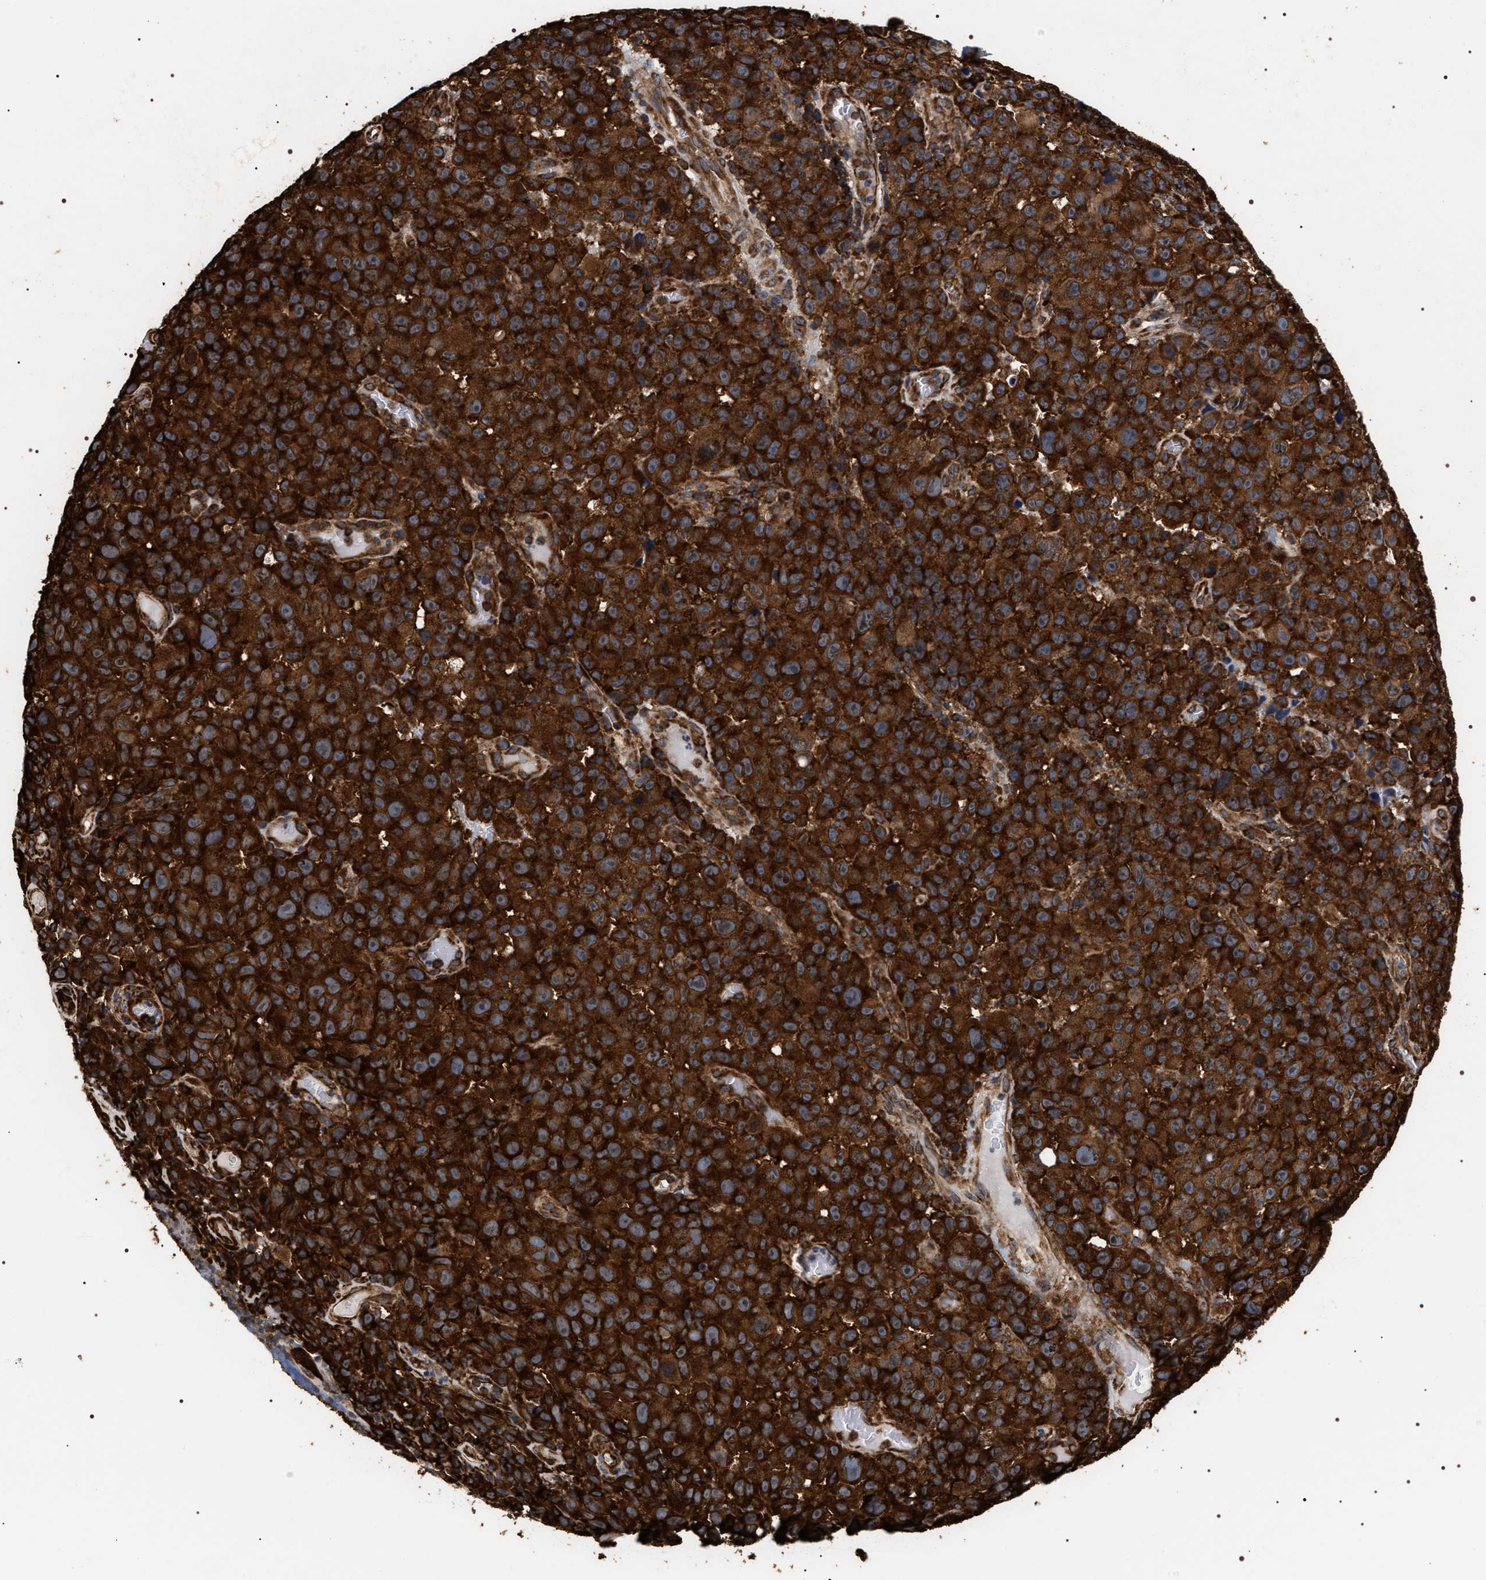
{"staining": {"intensity": "strong", "quantity": ">75%", "location": "cytoplasmic/membranous"}, "tissue": "melanoma", "cell_type": "Tumor cells", "image_type": "cancer", "snomed": [{"axis": "morphology", "description": "Malignant melanoma, NOS"}, {"axis": "topography", "description": "Skin"}], "caption": "An image showing strong cytoplasmic/membranous expression in approximately >75% of tumor cells in malignant melanoma, as visualized by brown immunohistochemical staining.", "gene": "SERBP1", "patient": {"sex": "female", "age": 82}}